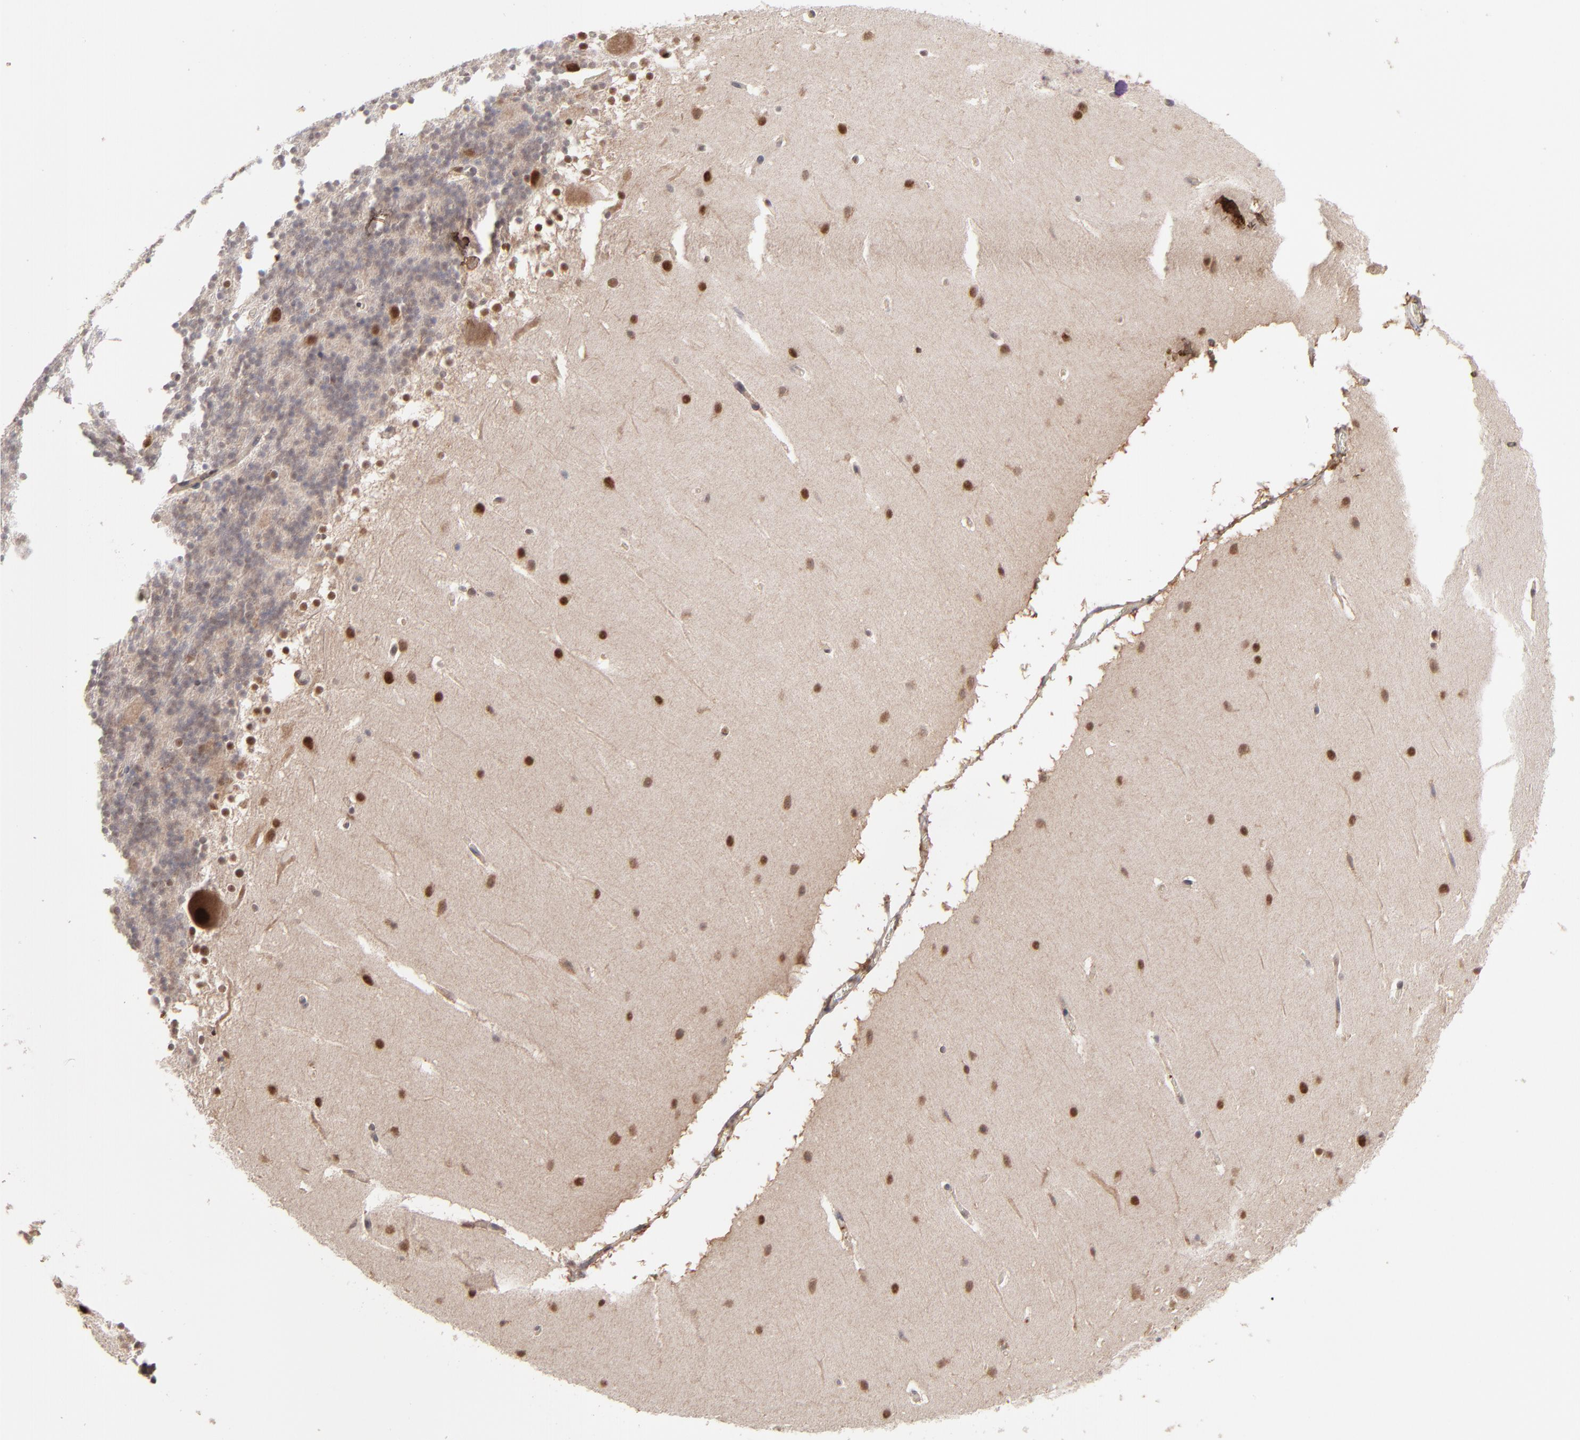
{"staining": {"intensity": "weak", "quantity": "<25%", "location": "nuclear"}, "tissue": "cerebellum", "cell_type": "Cells in granular layer", "image_type": "normal", "snomed": [{"axis": "morphology", "description": "Normal tissue, NOS"}, {"axis": "topography", "description": "Cerebellum"}], "caption": "DAB (3,3'-diaminobenzidine) immunohistochemical staining of normal cerebellum exhibits no significant staining in cells in granular layer. (Immunohistochemistry, brightfield microscopy, high magnification).", "gene": "PSMD14", "patient": {"sex": "female", "age": 19}}